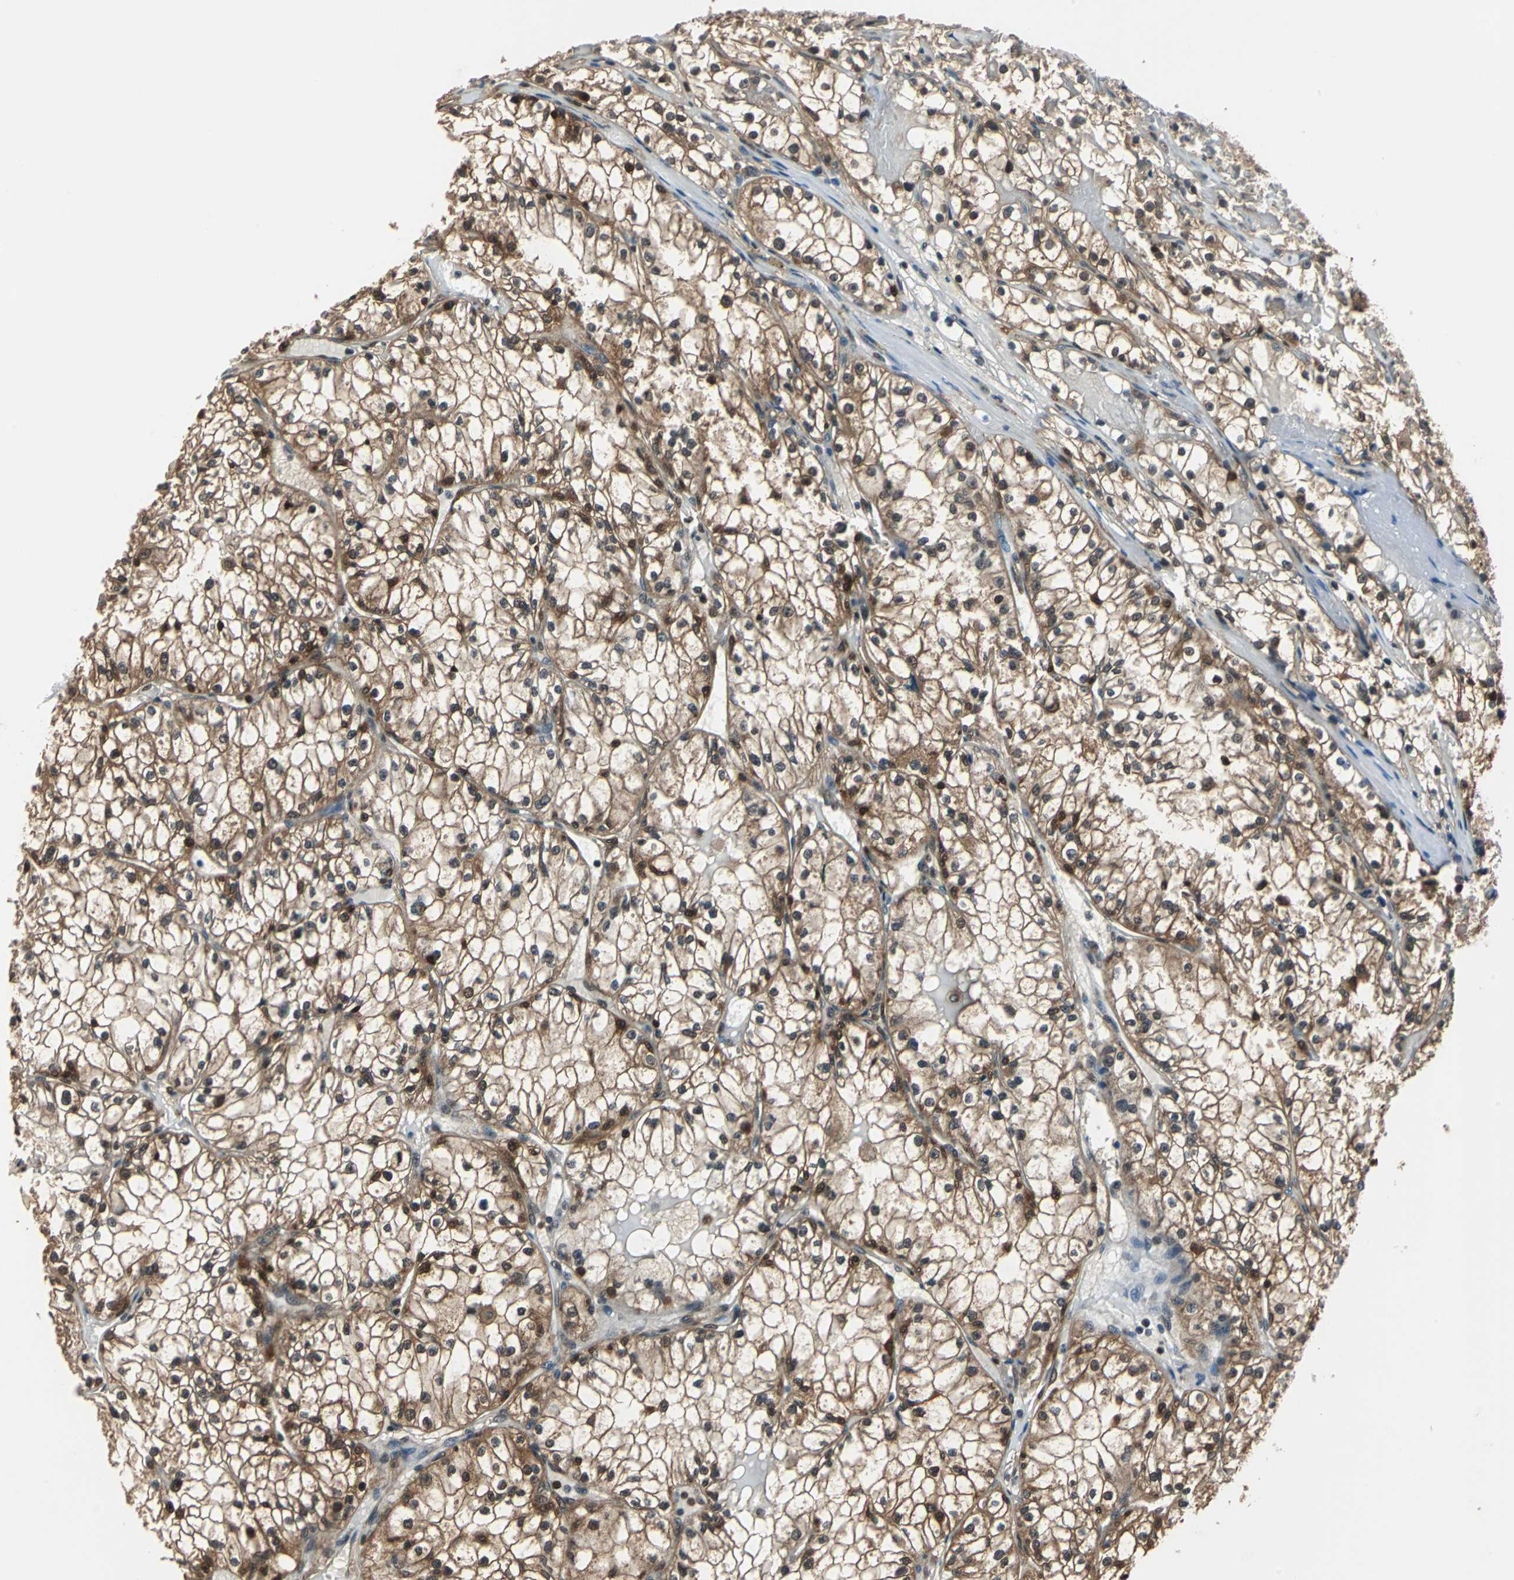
{"staining": {"intensity": "moderate", "quantity": ">75%", "location": "cytoplasmic/membranous,nuclear"}, "tissue": "renal cancer", "cell_type": "Tumor cells", "image_type": "cancer", "snomed": [{"axis": "morphology", "description": "Adenocarcinoma, NOS"}, {"axis": "topography", "description": "Kidney"}], "caption": "High-power microscopy captured an immunohistochemistry (IHC) histopathology image of adenocarcinoma (renal), revealing moderate cytoplasmic/membranous and nuclear expression in about >75% of tumor cells. (DAB = brown stain, brightfield microscopy at high magnification).", "gene": "PSME1", "patient": {"sex": "male", "age": 56}}